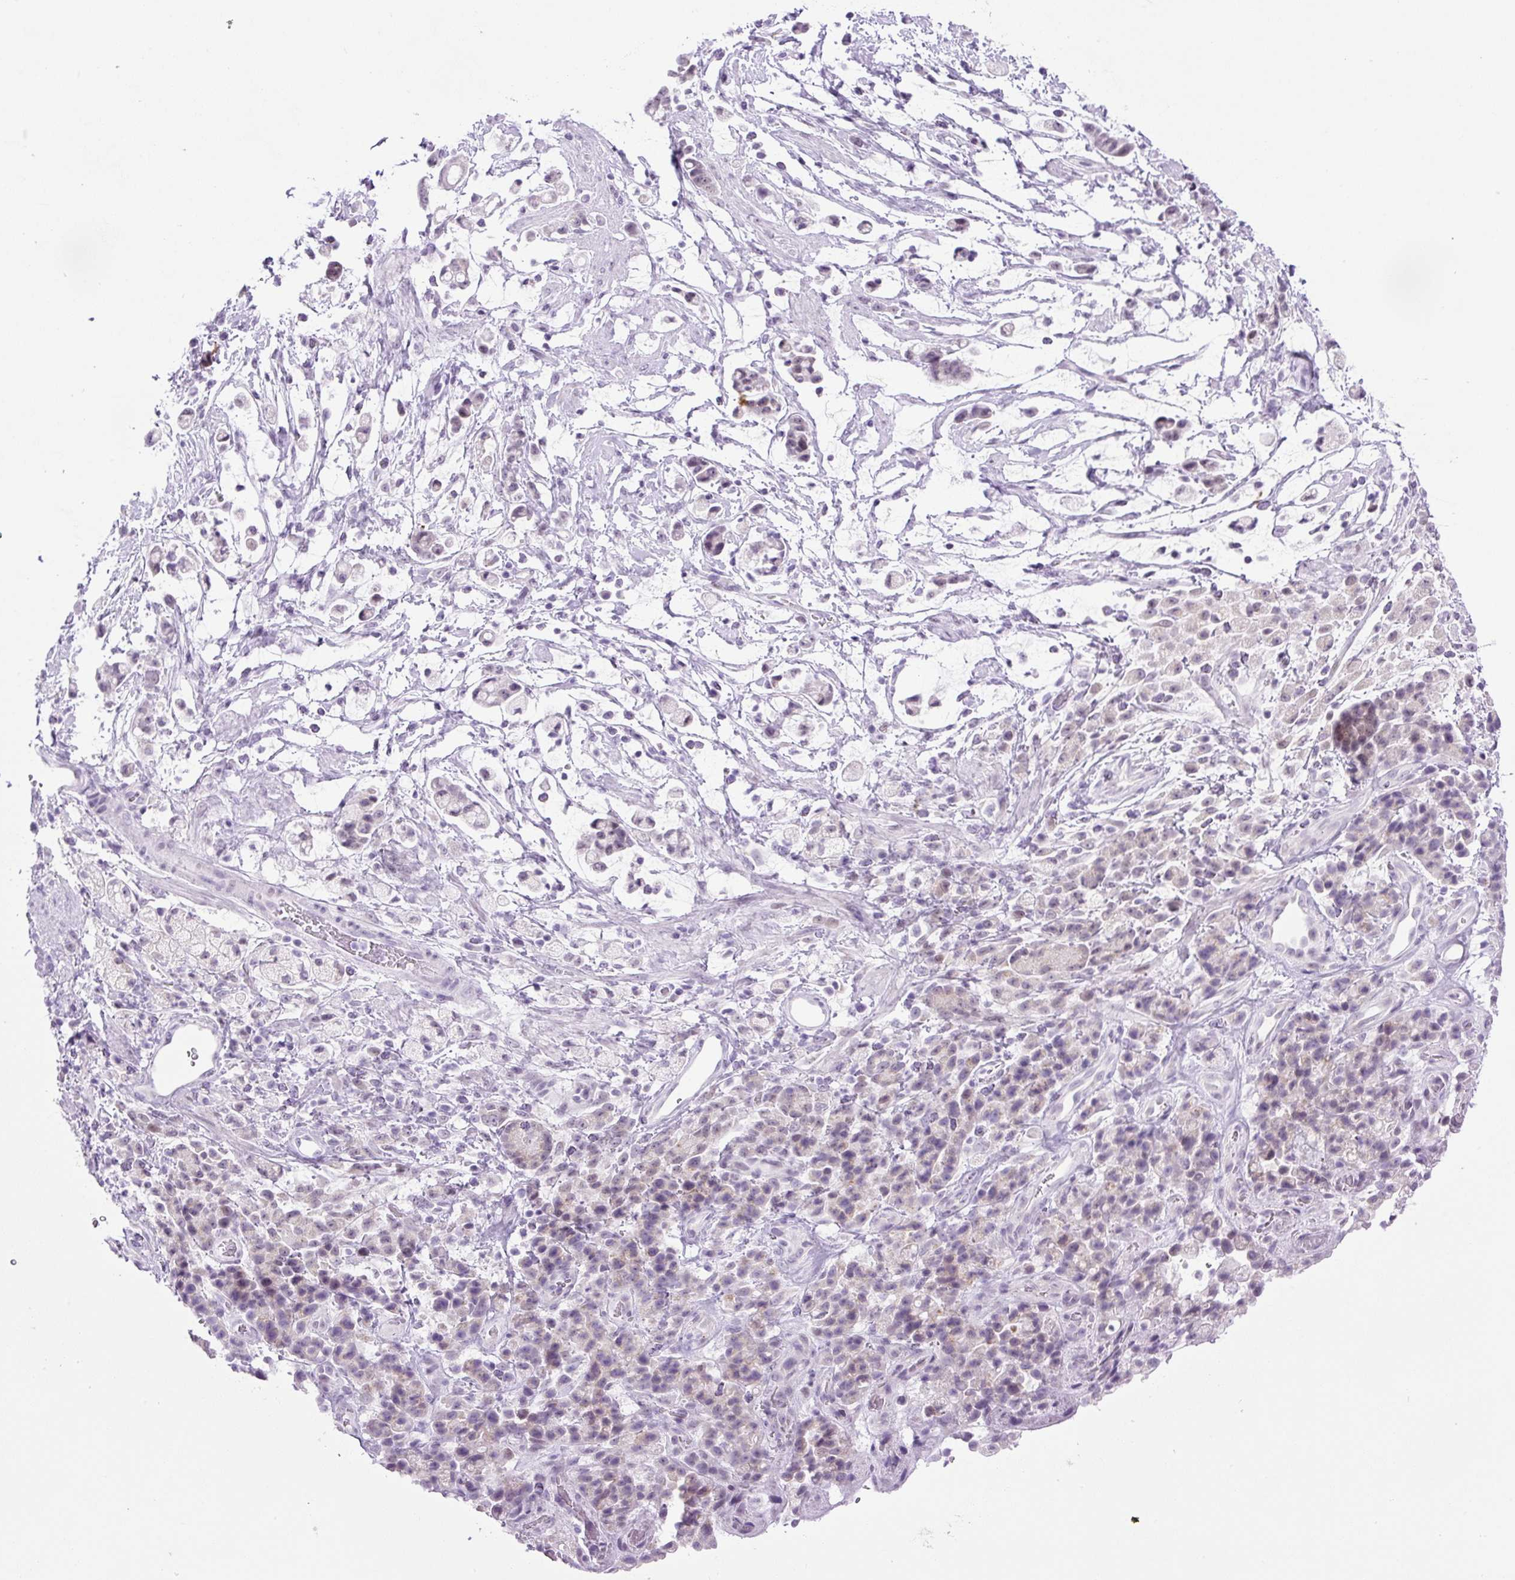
{"staining": {"intensity": "negative", "quantity": "none", "location": "none"}, "tissue": "stomach cancer", "cell_type": "Tumor cells", "image_type": "cancer", "snomed": [{"axis": "morphology", "description": "Adenocarcinoma, NOS"}, {"axis": "topography", "description": "Stomach"}], "caption": "Human stomach adenocarcinoma stained for a protein using IHC reveals no expression in tumor cells.", "gene": "RHBDD2", "patient": {"sex": "female", "age": 60}}